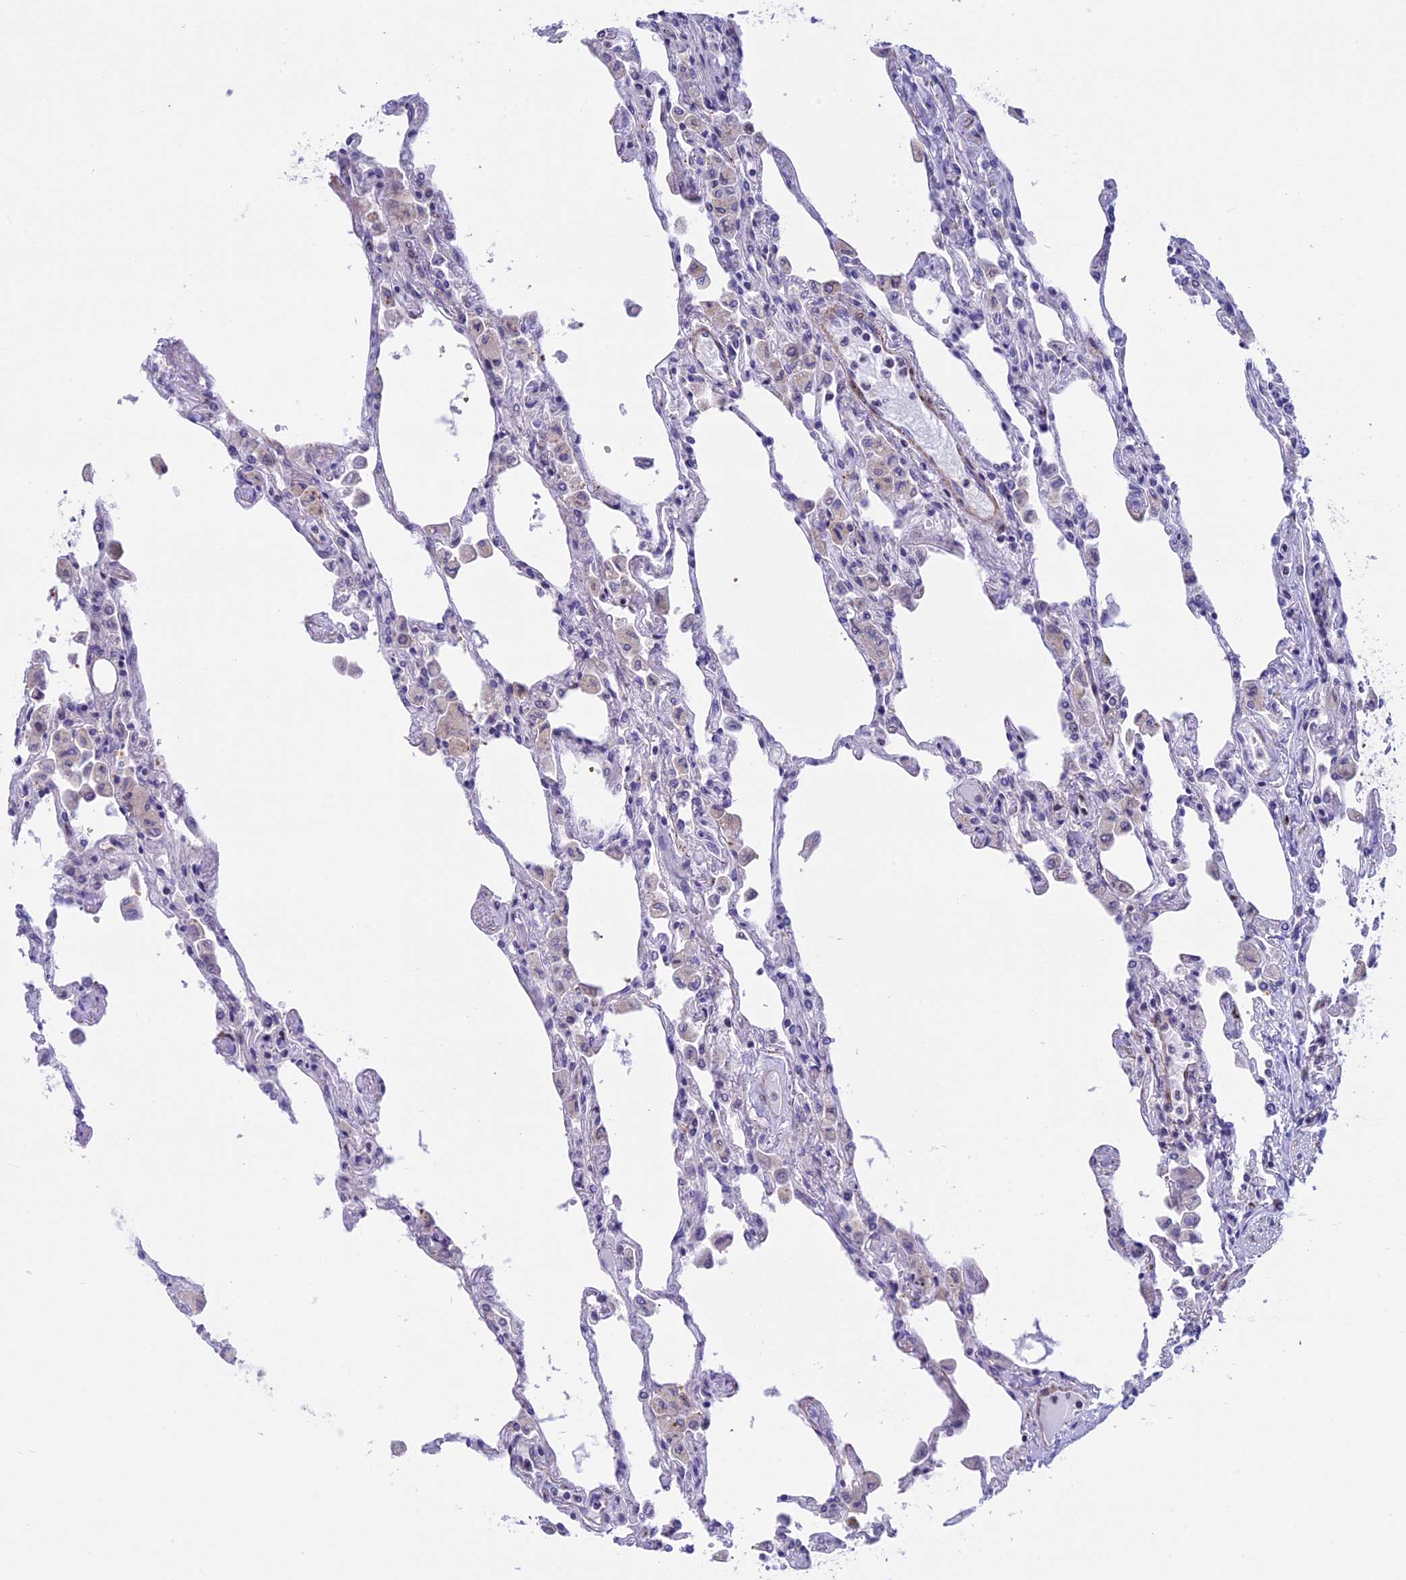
{"staining": {"intensity": "negative", "quantity": "none", "location": "none"}, "tissue": "lung", "cell_type": "Alveolar cells", "image_type": "normal", "snomed": [{"axis": "morphology", "description": "Normal tissue, NOS"}, {"axis": "topography", "description": "Bronchus"}, {"axis": "topography", "description": "Lung"}], "caption": "The IHC micrograph has no significant staining in alveolar cells of lung. (DAB (3,3'-diaminobenzidine) immunohistochemistry (IHC), high magnification).", "gene": "IGSF6", "patient": {"sex": "female", "age": 49}}